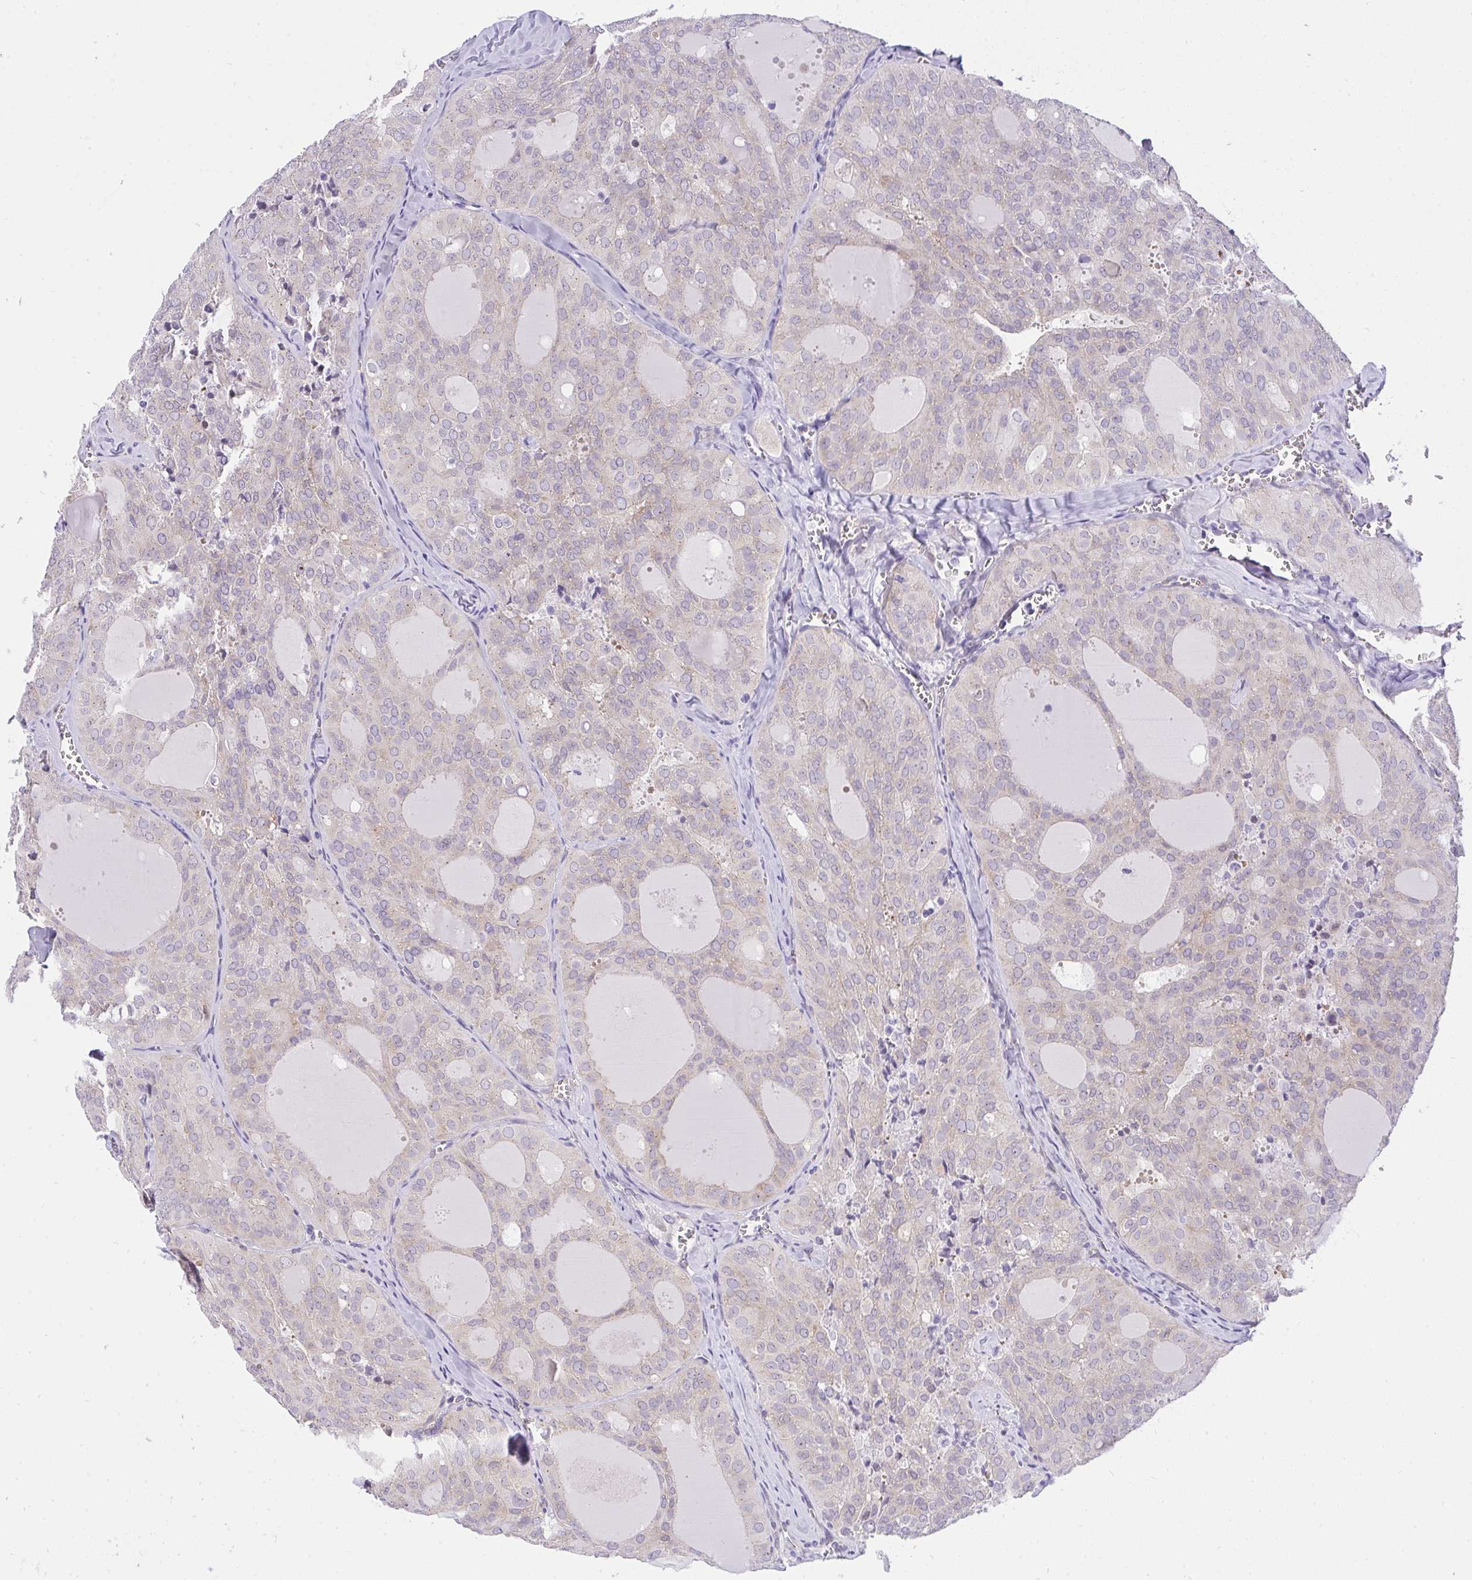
{"staining": {"intensity": "negative", "quantity": "none", "location": "none"}, "tissue": "thyroid cancer", "cell_type": "Tumor cells", "image_type": "cancer", "snomed": [{"axis": "morphology", "description": "Follicular adenoma carcinoma, NOS"}, {"axis": "topography", "description": "Thyroid gland"}], "caption": "This histopathology image is of thyroid cancer (follicular adenoma carcinoma) stained with IHC to label a protein in brown with the nuclei are counter-stained blue. There is no staining in tumor cells. (DAB (3,3'-diaminobenzidine) IHC visualized using brightfield microscopy, high magnification).", "gene": "VGLL3", "patient": {"sex": "male", "age": 75}}